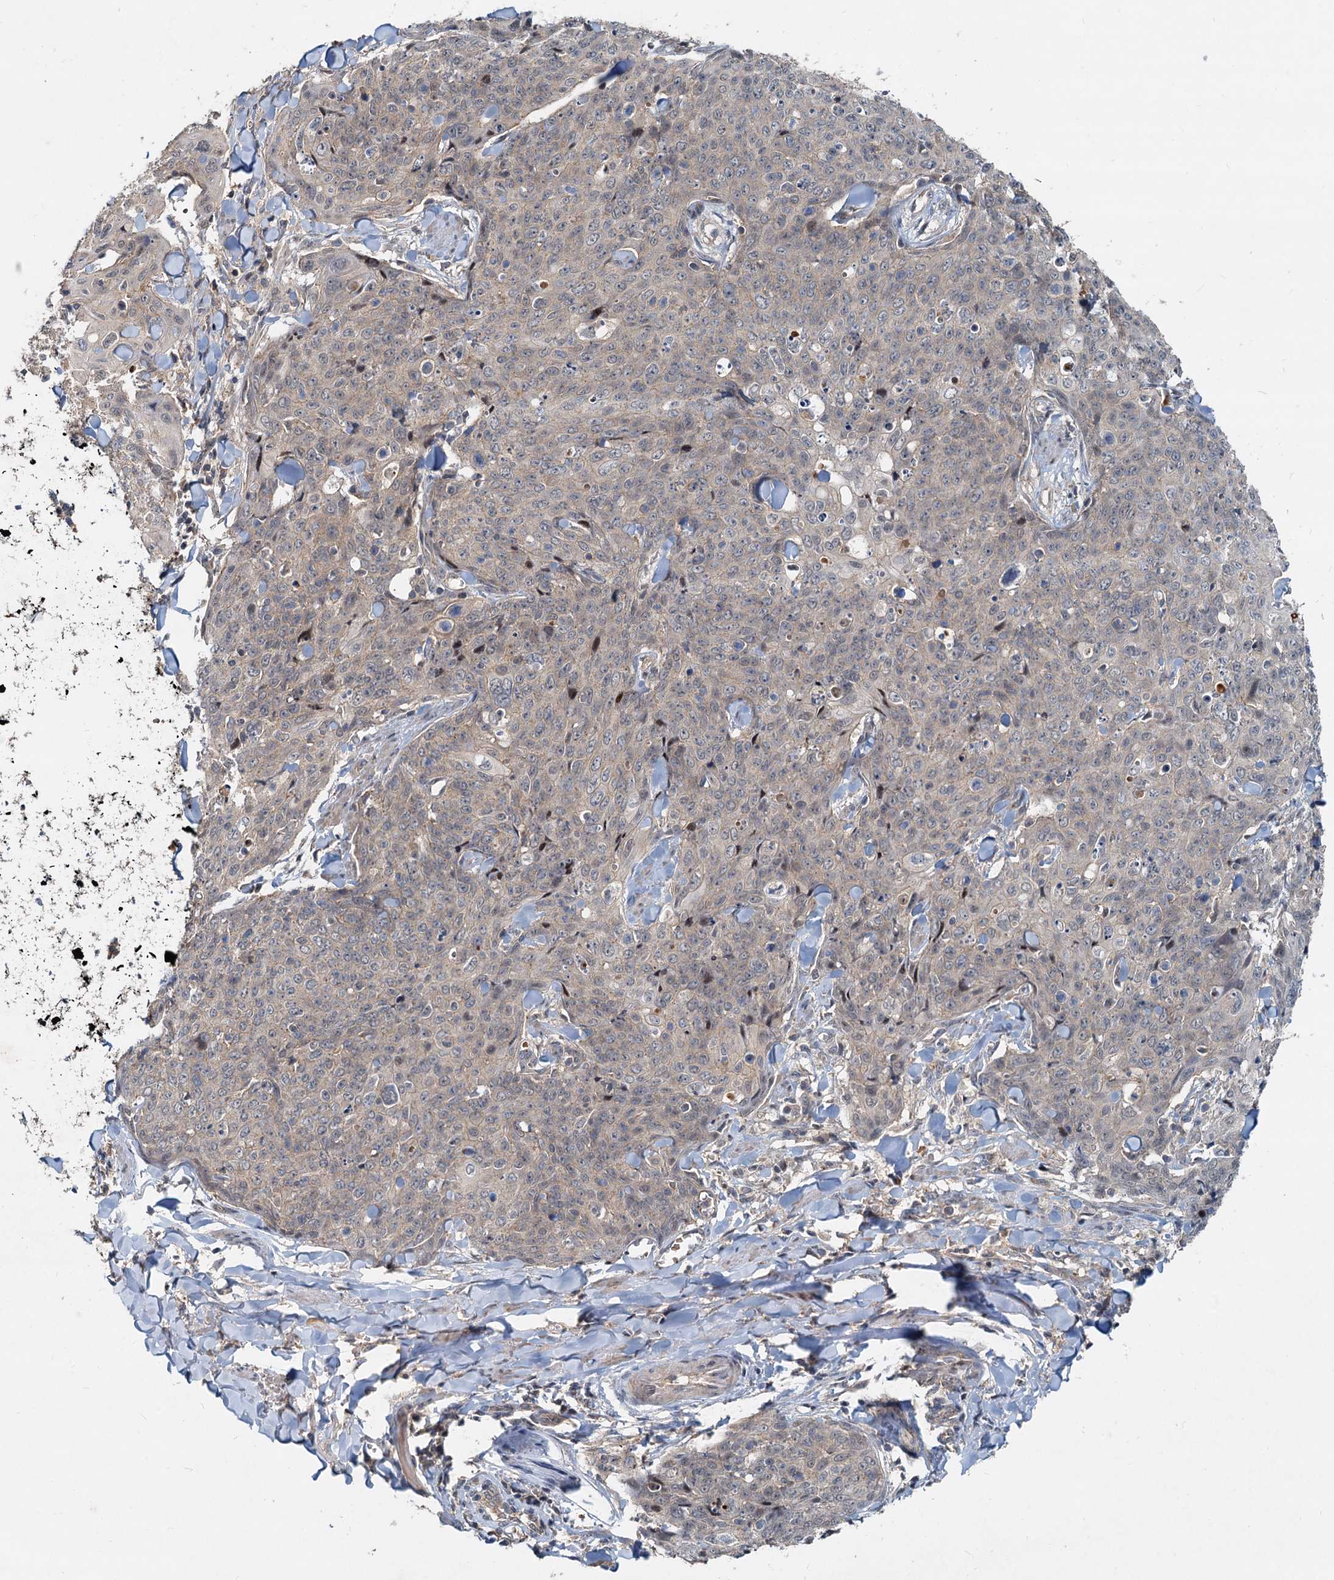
{"staining": {"intensity": "weak", "quantity": "25%-75%", "location": "cytoplasmic/membranous"}, "tissue": "skin cancer", "cell_type": "Tumor cells", "image_type": "cancer", "snomed": [{"axis": "morphology", "description": "Squamous cell carcinoma, NOS"}, {"axis": "topography", "description": "Skin"}, {"axis": "topography", "description": "Vulva"}], "caption": "Protein analysis of skin cancer (squamous cell carcinoma) tissue shows weak cytoplasmic/membranous positivity in approximately 25%-75% of tumor cells.", "gene": "CEP68", "patient": {"sex": "female", "age": 85}}